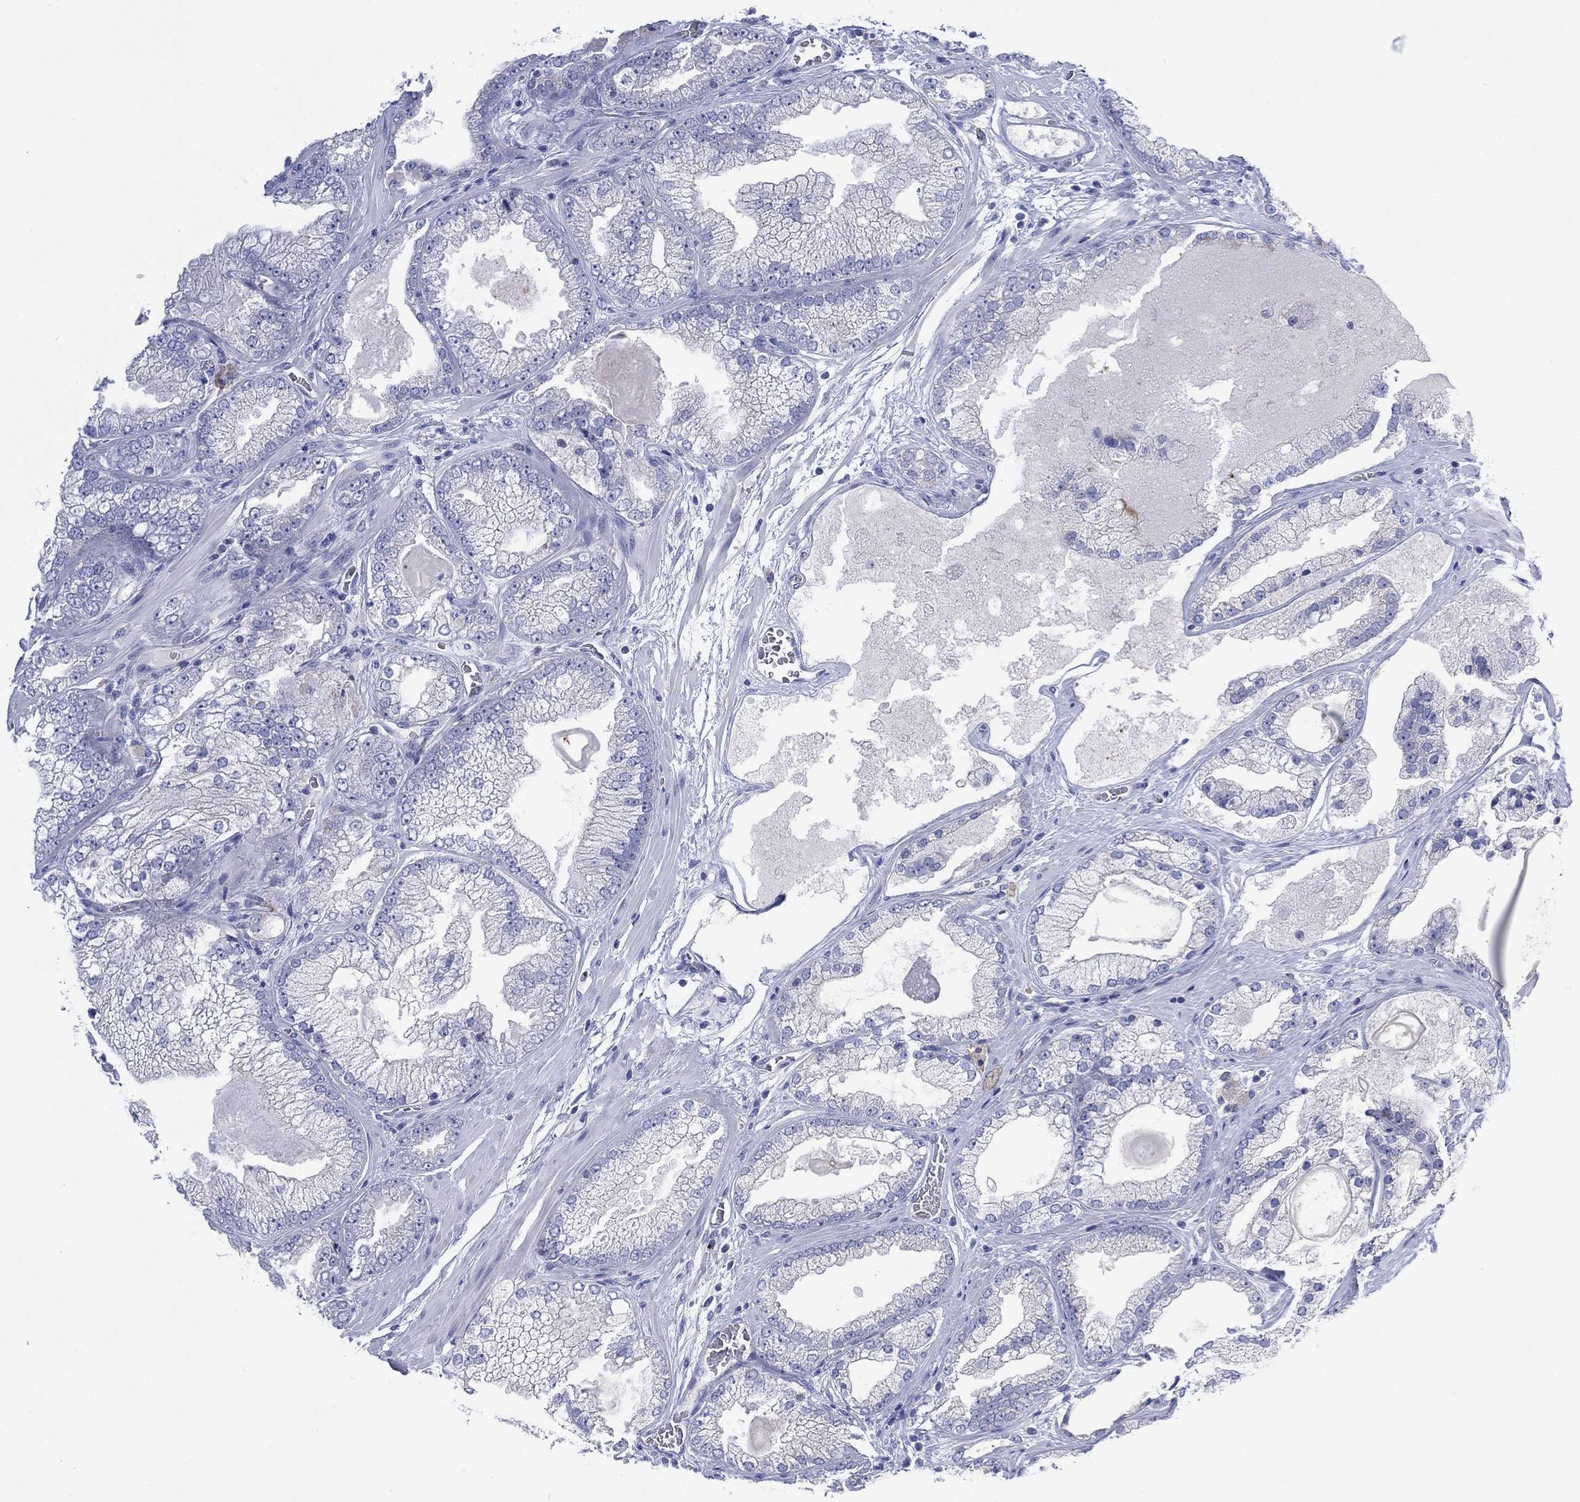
{"staining": {"intensity": "negative", "quantity": "none", "location": "none"}, "tissue": "prostate cancer", "cell_type": "Tumor cells", "image_type": "cancer", "snomed": [{"axis": "morphology", "description": "Adenocarcinoma, Low grade"}, {"axis": "topography", "description": "Prostate"}], "caption": "IHC photomicrograph of neoplastic tissue: human prostate cancer stained with DAB reveals no significant protein positivity in tumor cells. Nuclei are stained in blue.", "gene": "CHRNA3", "patient": {"sex": "male", "age": 57}}